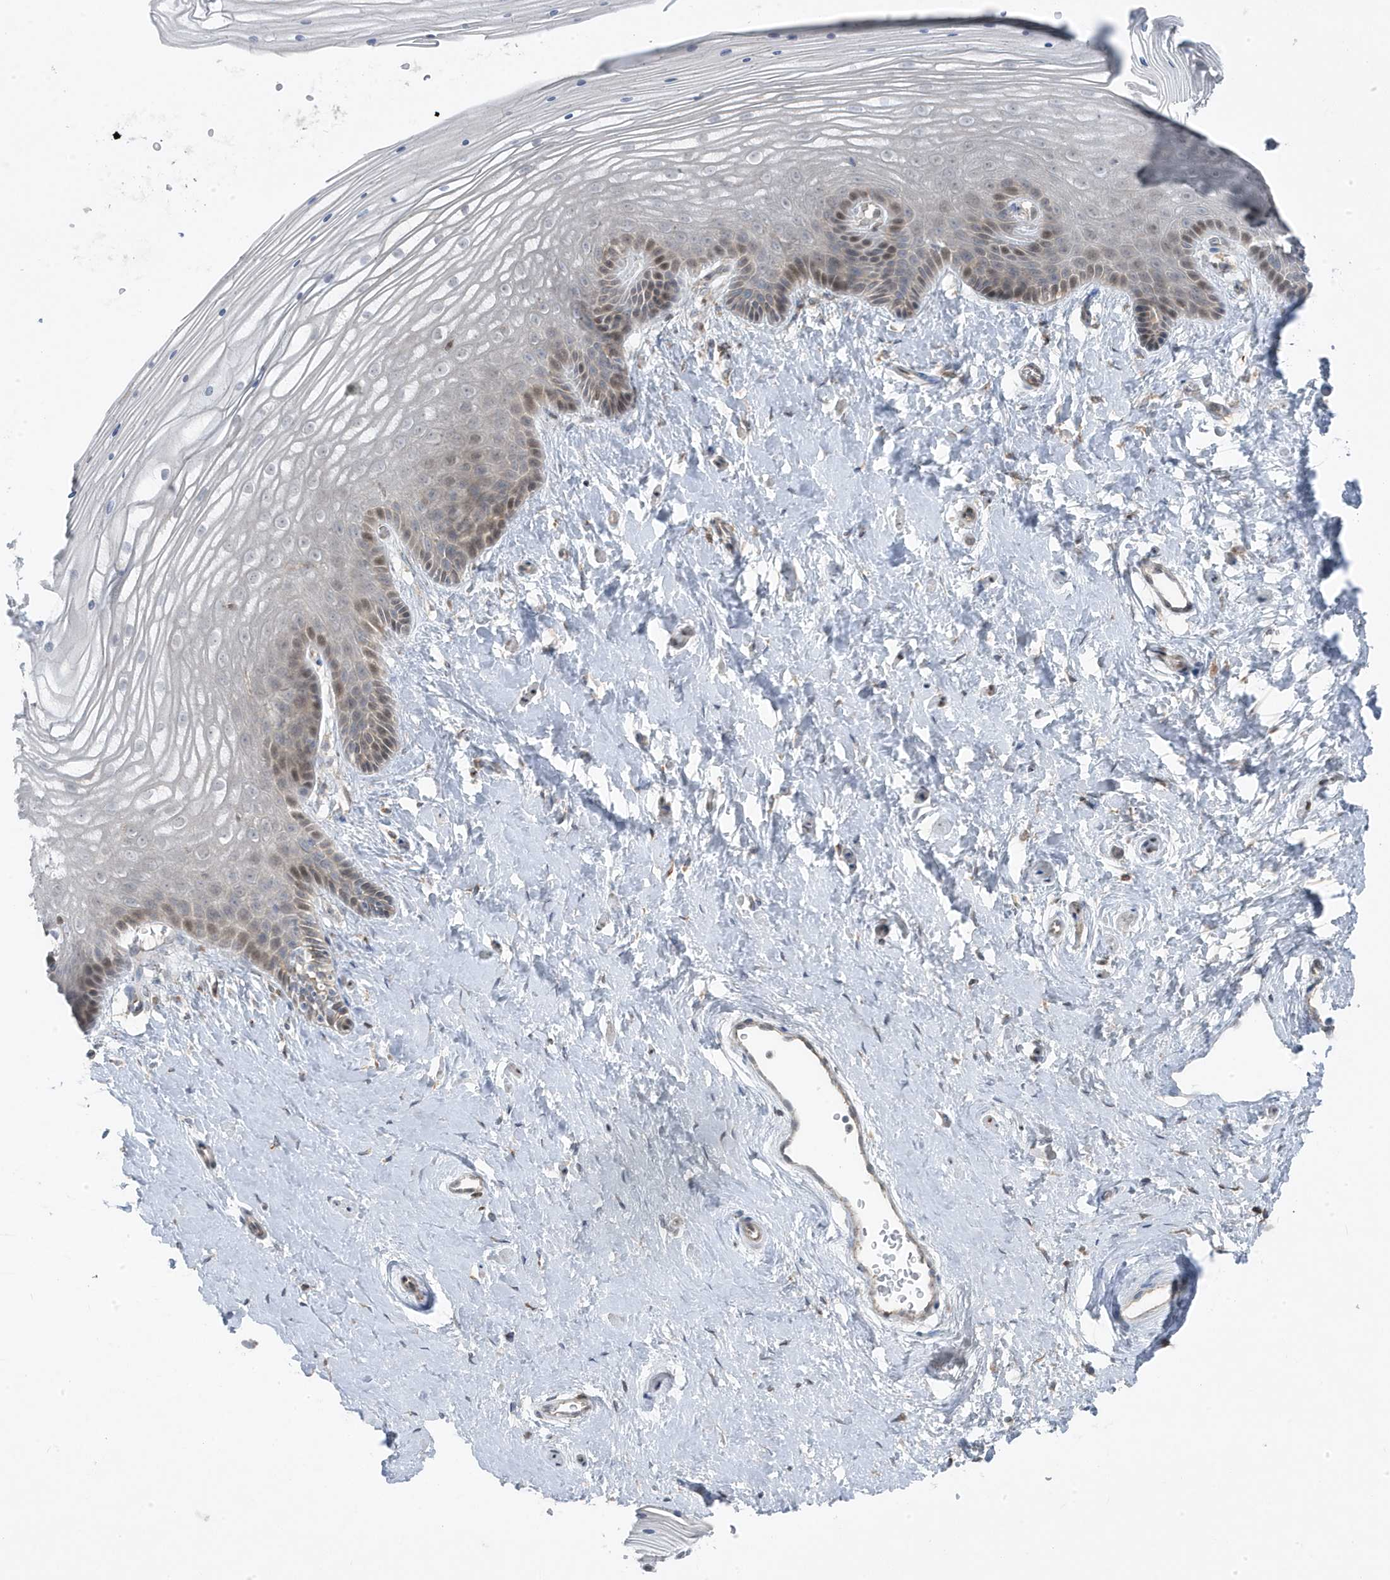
{"staining": {"intensity": "weak", "quantity": "<25%", "location": "cytoplasmic/membranous"}, "tissue": "vagina", "cell_type": "Squamous epithelial cells", "image_type": "normal", "snomed": [{"axis": "morphology", "description": "Normal tissue, NOS"}, {"axis": "topography", "description": "Vagina"}, {"axis": "topography", "description": "Cervix"}], "caption": "A photomicrograph of vagina stained for a protein exhibits no brown staining in squamous epithelial cells. (Brightfield microscopy of DAB IHC at high magnification).", "gene": "ZNF654", "patient": {"sex": "female", "age": 40}}